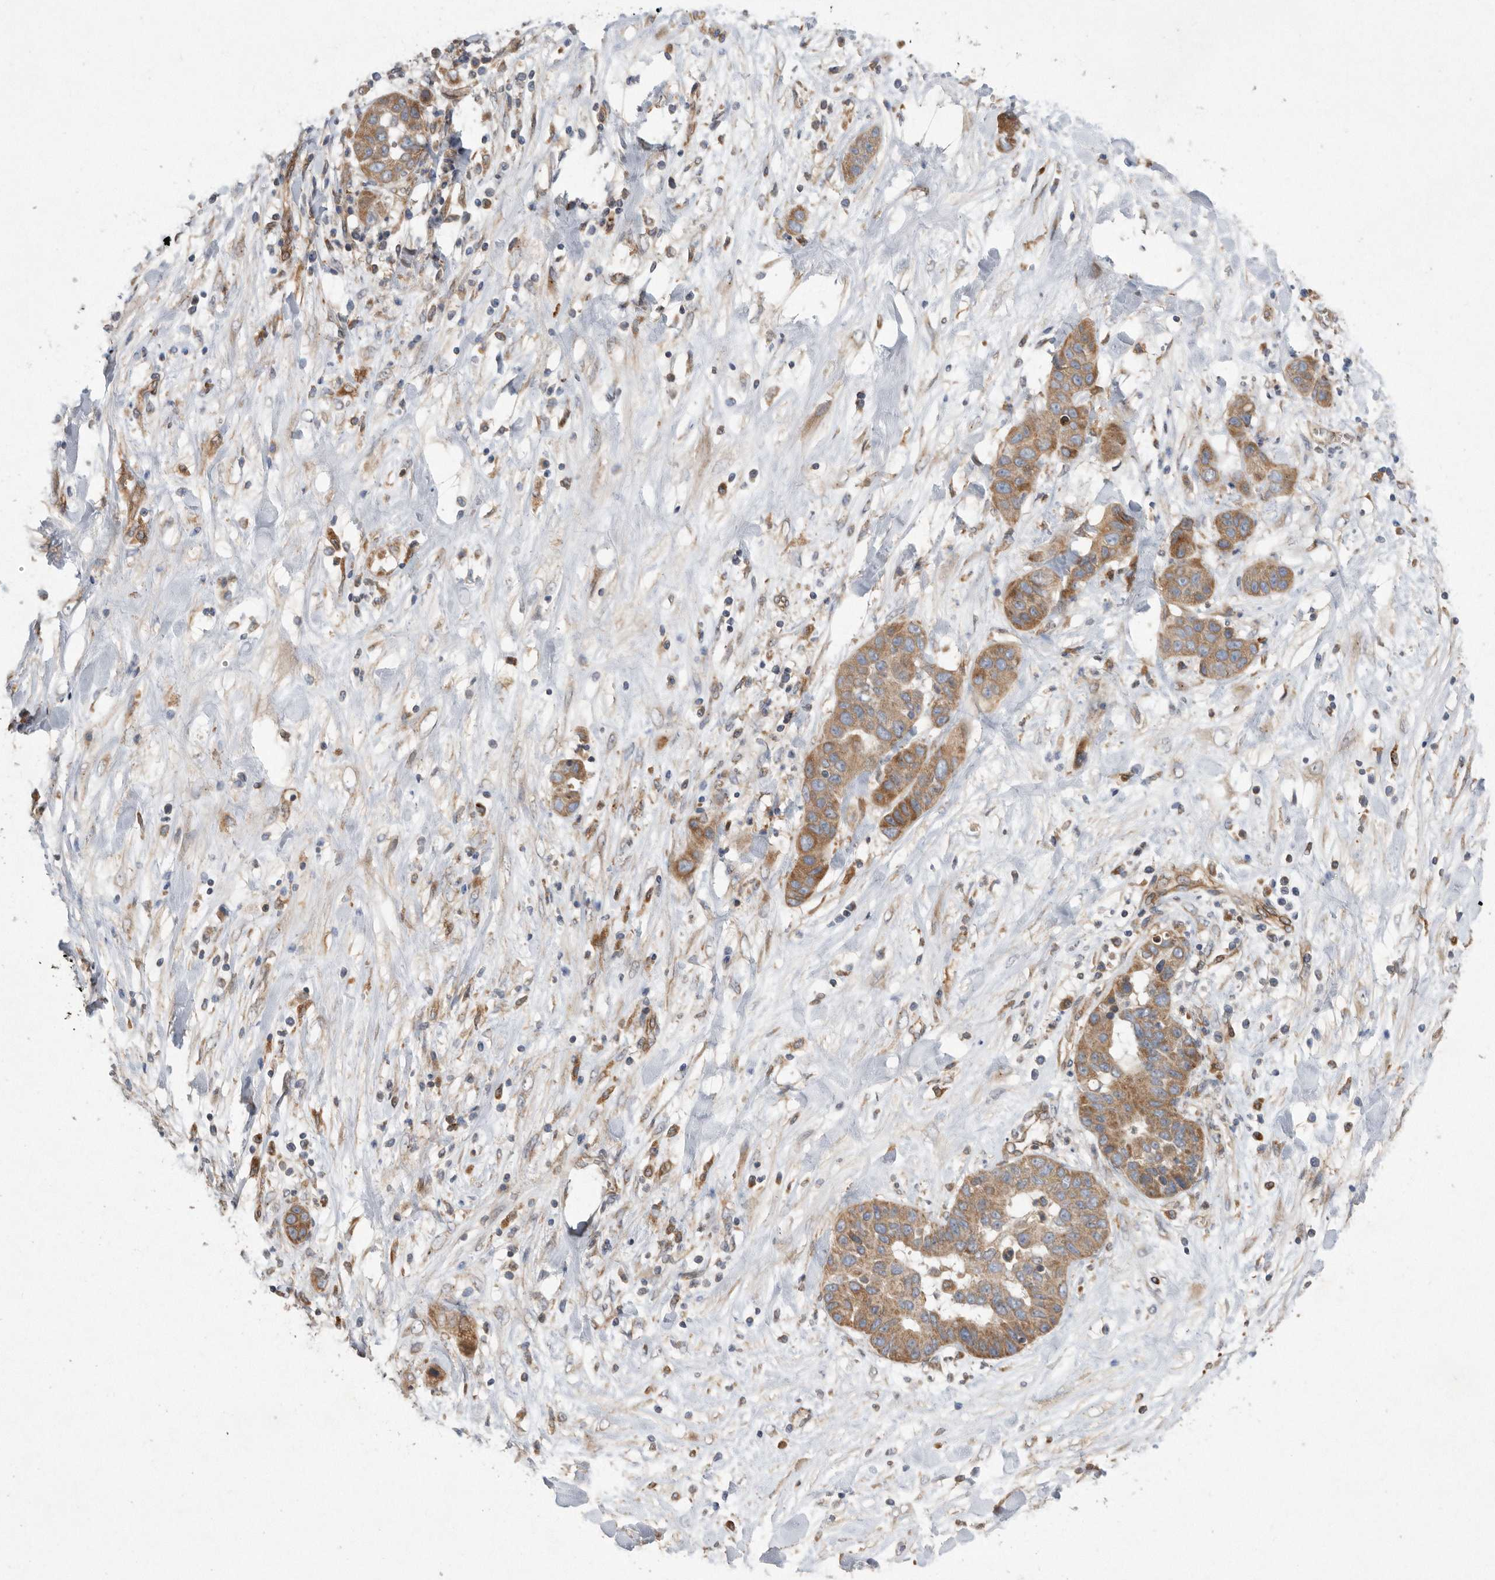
{"staining": {"intensity": "moderate", "quantity": ">75%", "location": "cytoplasmic/membranous"}, "tissue": "liver cancer", "cell_type": "Tumor cells", "image_type": "cancer", "snomed": [{"axis": "morphology", "description": "Cholangiocarcinoma"}, {"axis": "topography", "description": "Liver"}], "caption": "Immunohistochemistry (IHC) micrograph of human cholangiocarcinoma (liver) stained for a protein (brown), which exhibits medium levels of moderate cytoplasmic/membranous positivity in about >75% of tumor cells.", "gene": "PON2", "patient": {"sex": "female", "age": 52}}